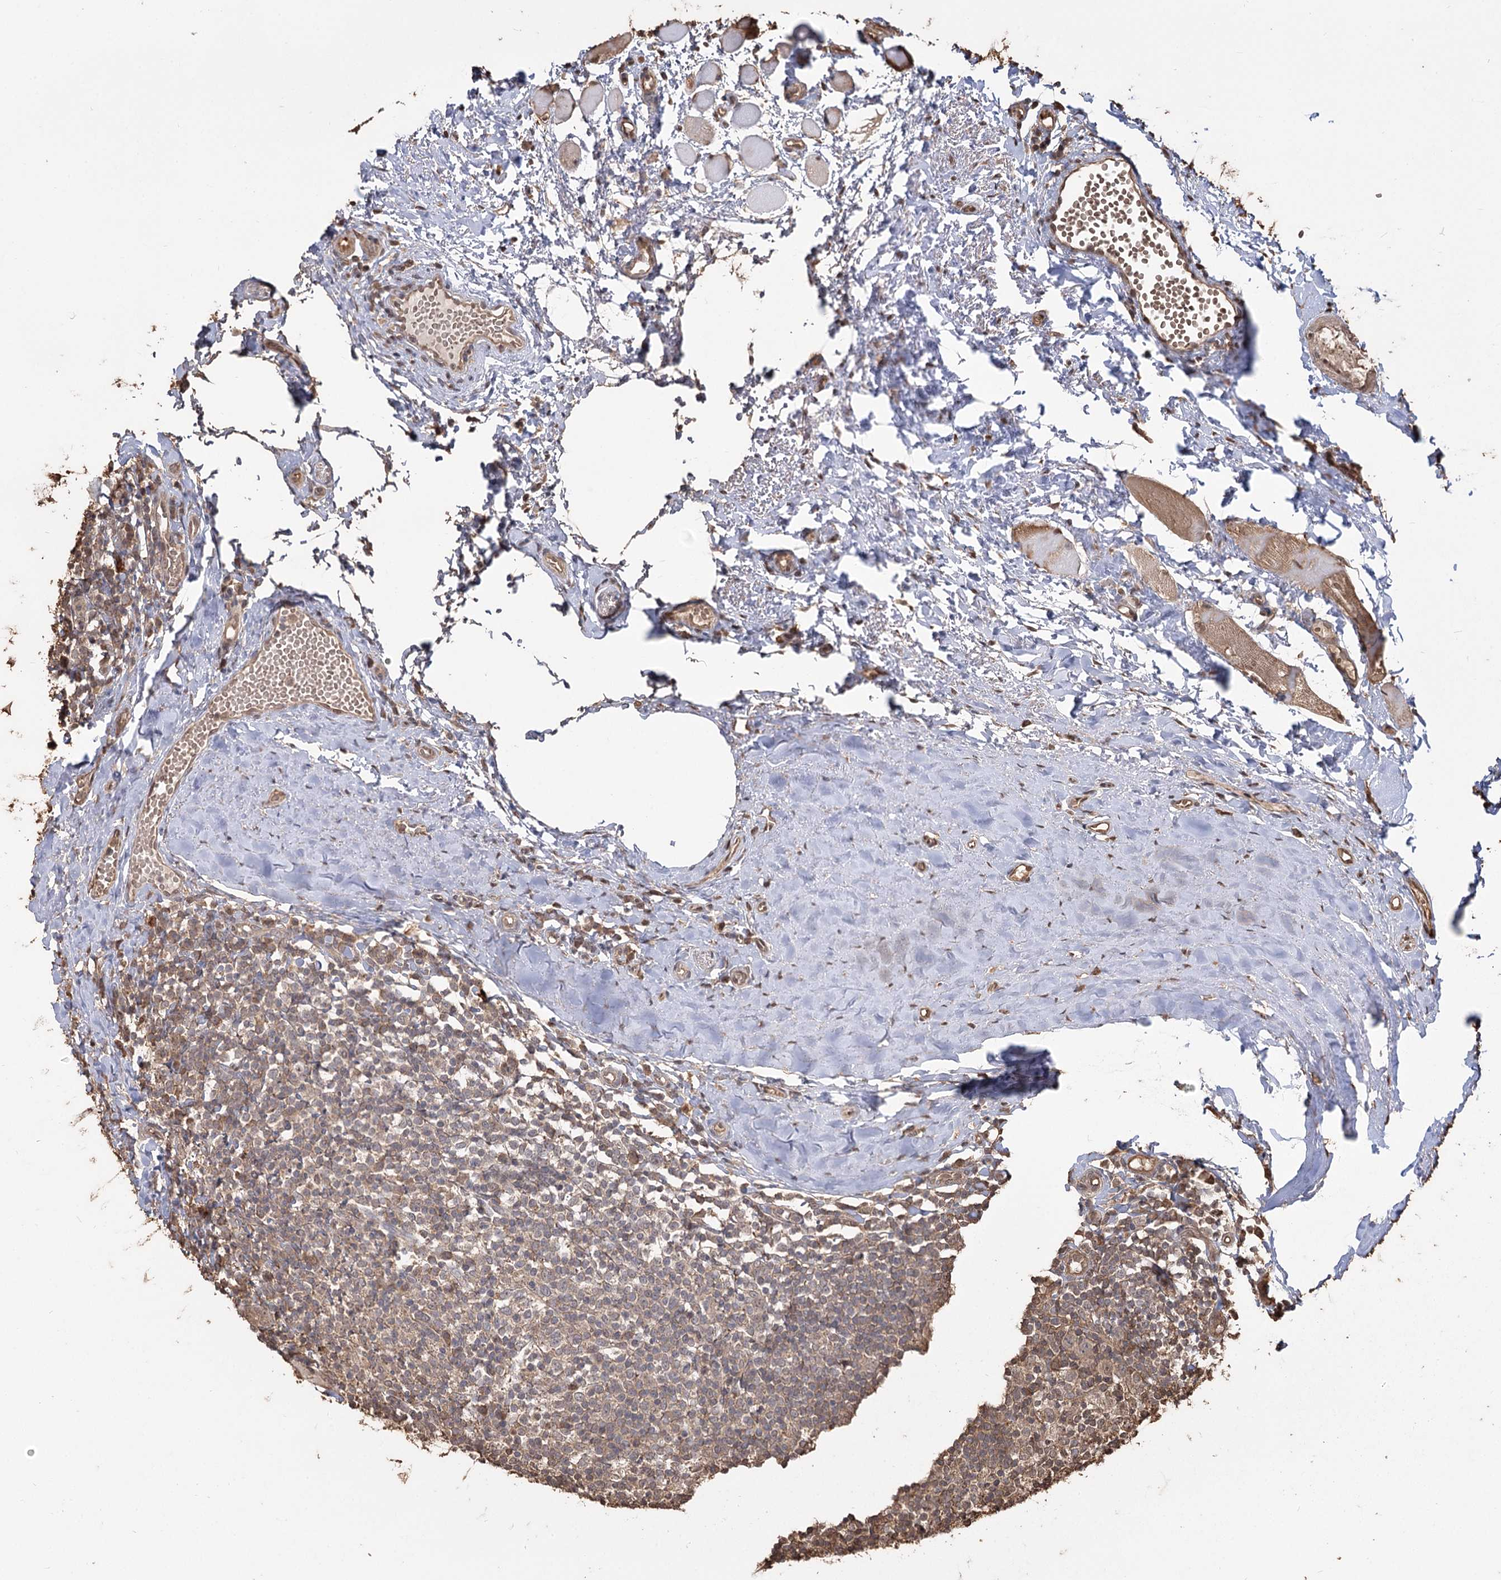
{"staining": {"intensity": "negative", "quantity": "none", "location": "none"}, "tissue": "tonsil", "cell_type": "Germinal center cells", "image_type": "normal", "snomed": [{"axis": "morphology", "description": "Normal tissue, NOS"}, {"axis": "topography", "description": "Tonsil"}], "caption": "A high-resolution image shows immunohistochemistry staining of unremarkable tonsil, which exhibits no significant positivity in germinal center cells.", "gene": "PLCH1", "patient": {"sex": "female", "age": 19}}